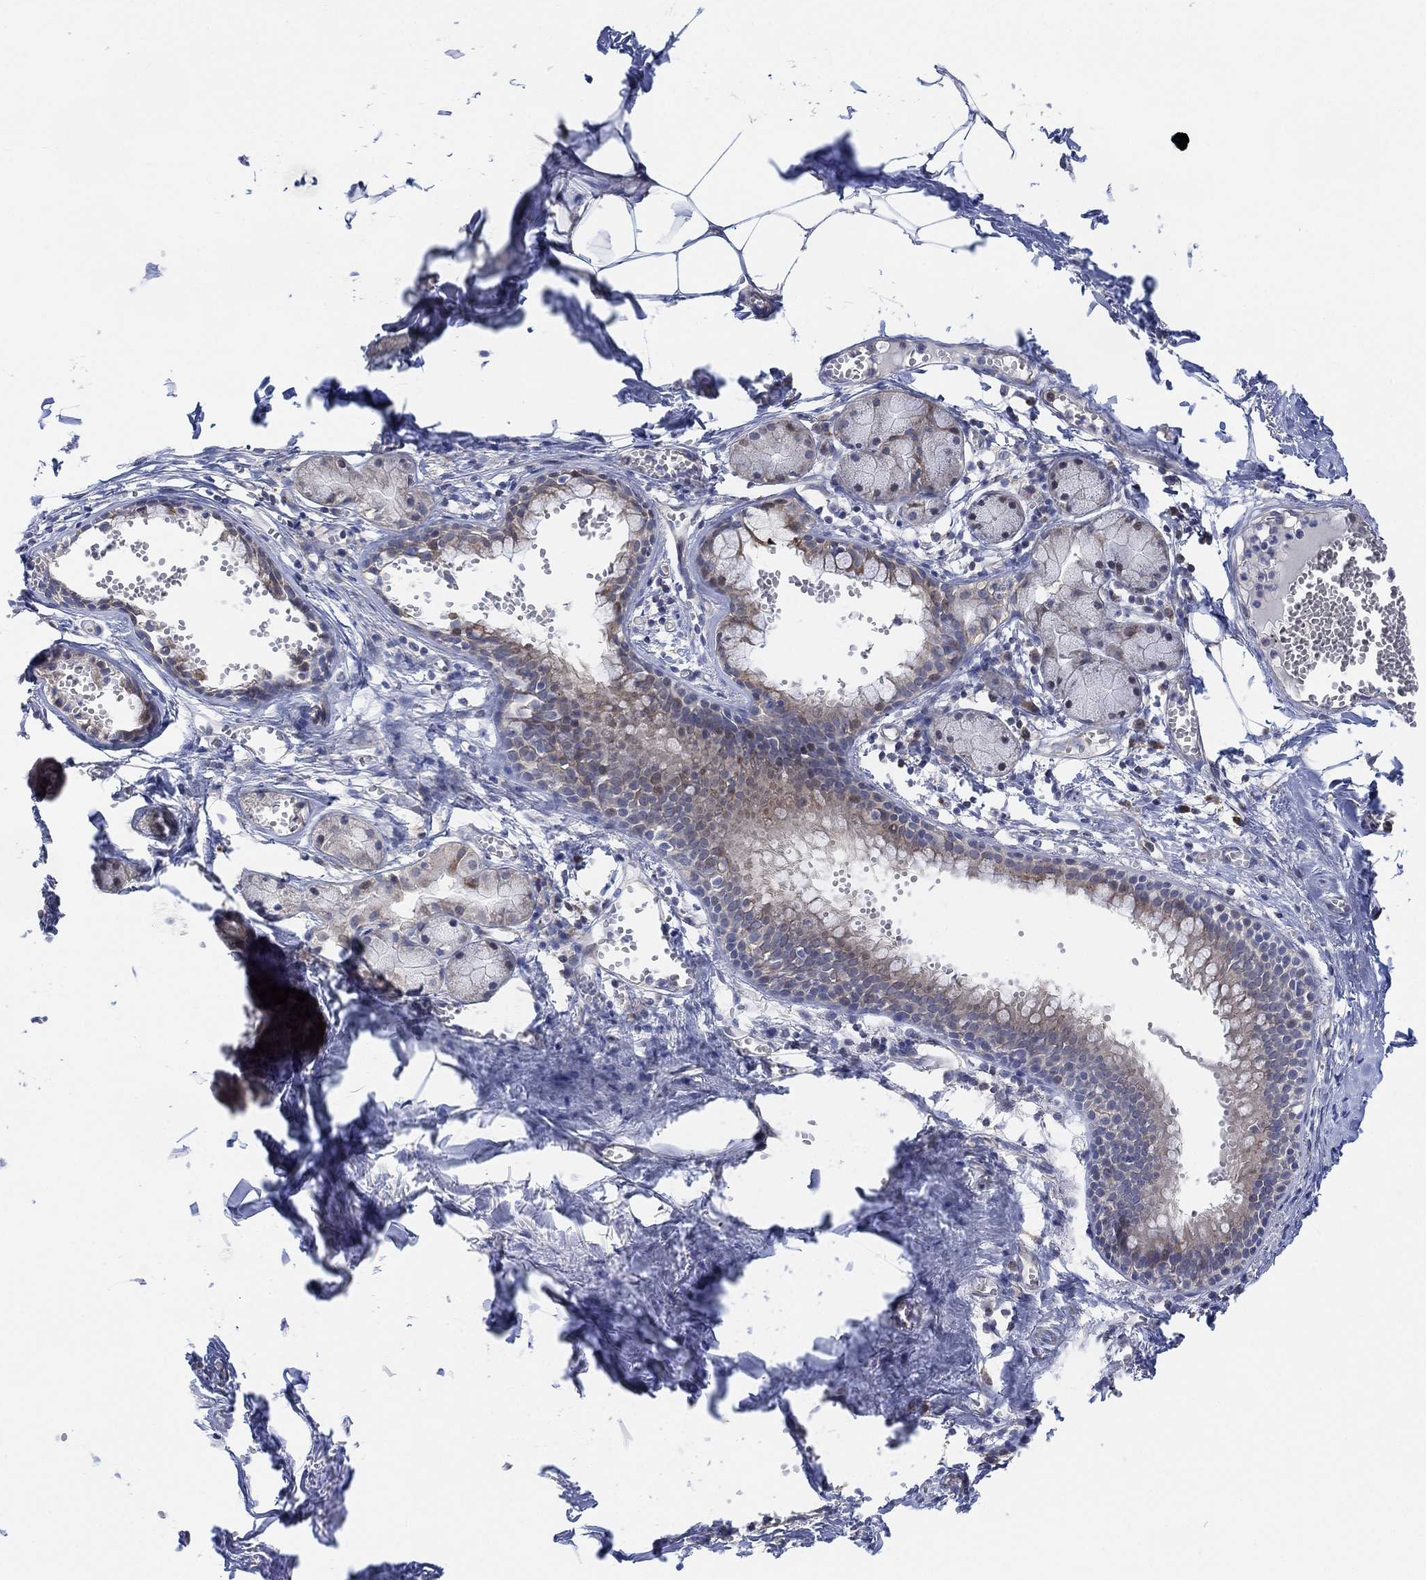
{"staining": {"intensity": "negative", "quantity": "none", "location": "none"}, "tissue": "adipose tissue", "cell_type": "Adipocytes", "image_type": "normal", "snomed": [{"axis": "morphology", "description": "Normal tissue, NOS"}, {"axis": "morphology", "description": "Squamous cell carcinoma, NOS"}, {"axis": "topography", "description": "Cartilage tissue"}, {"axis": "topography", "description": "Lung"}], "caption": "High power microscopy image of an immunohistochemistry histopathology image of unremarkable adipose tissue, revealing no significant positivity in adipocytes.", "gene": "CNTF", "patient": {"sex": "male", "age": 66}}